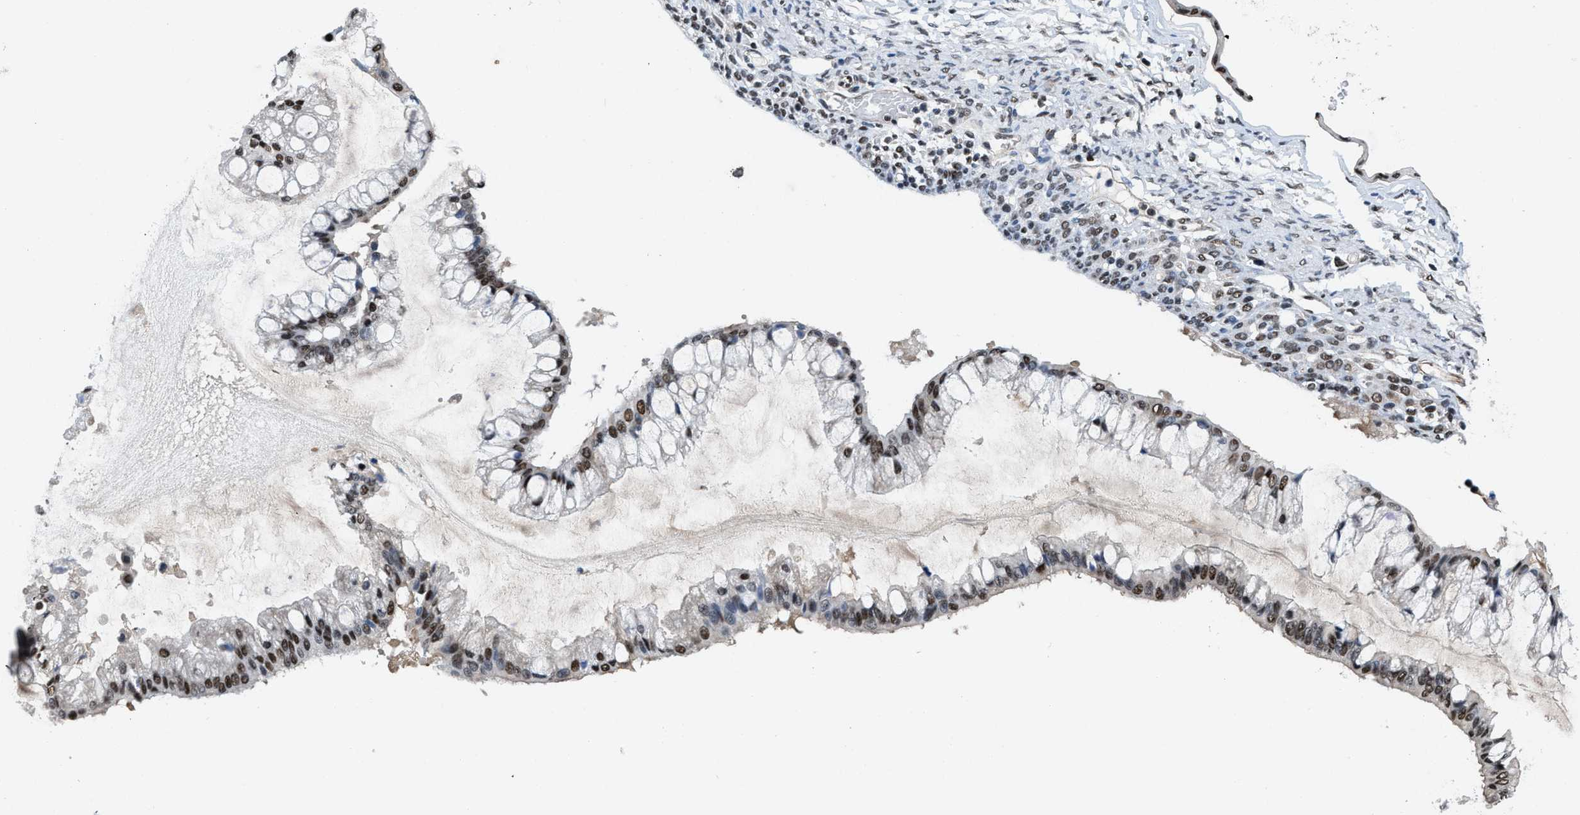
{"staining": {"intensity": "moderate", "quantity": ">75%", "location": "nuclear"}, "tissue": "ovarian cancer", "cell_type": "Tumor cells", "image_type": "cancer", "snomed": [{"axis": "morphology", "description": "Cystadenocarcinoma, mucinous, NOS"}, {"axis": "topography", "description": "Ovary"}], "caption": "A medium amount of moderate nuclear expression is seen in about >75% of tumor cells in ovarian cancer tissue. (Stains: DAB in brown, nuclei in blue, Microscopy: brightfield microscopy at high magnification).", "gene": "SAFB", "patient": {"sex": "female", "age": 73}}